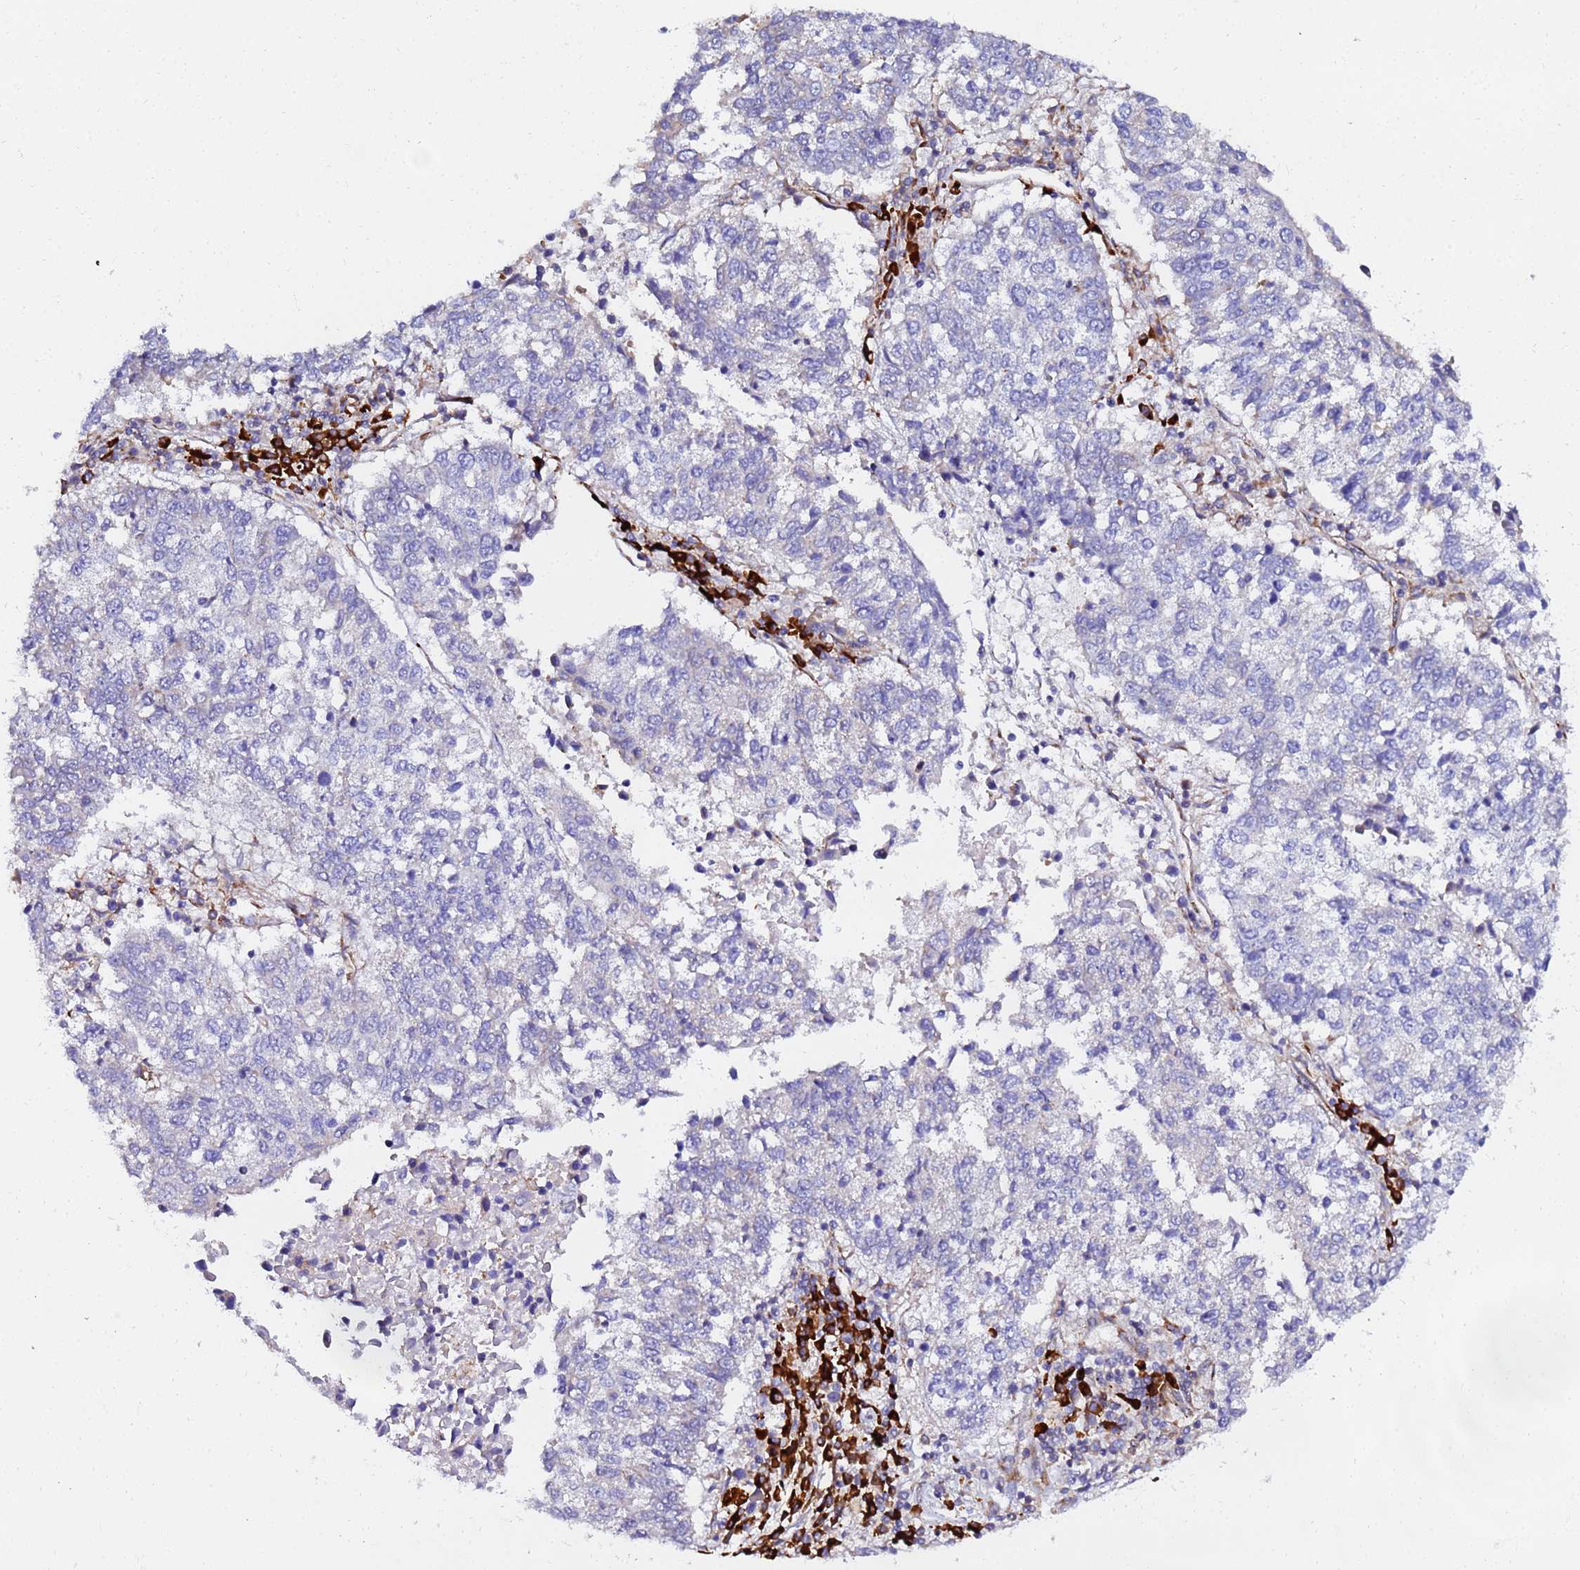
{"staining": {"intensity": "negative", "quantity": "none", "location": "none"}, "tissue": "lung cancer", "cell_type": "Tumor cells", "image_type": "cancer", "snomed": [{"axis": "morphology", "description": "Squamous cell carcinoma, NOS"}, {"axis": "topography", "description": "Lung"}], "caption": "IHC histopathology image of human squamous cell carcinoma (lung) stained for a protein (brown), which exhibits no expression in tumor cells.", "gene": "POM121", "patient": {"sex": "male", "age": 73}}